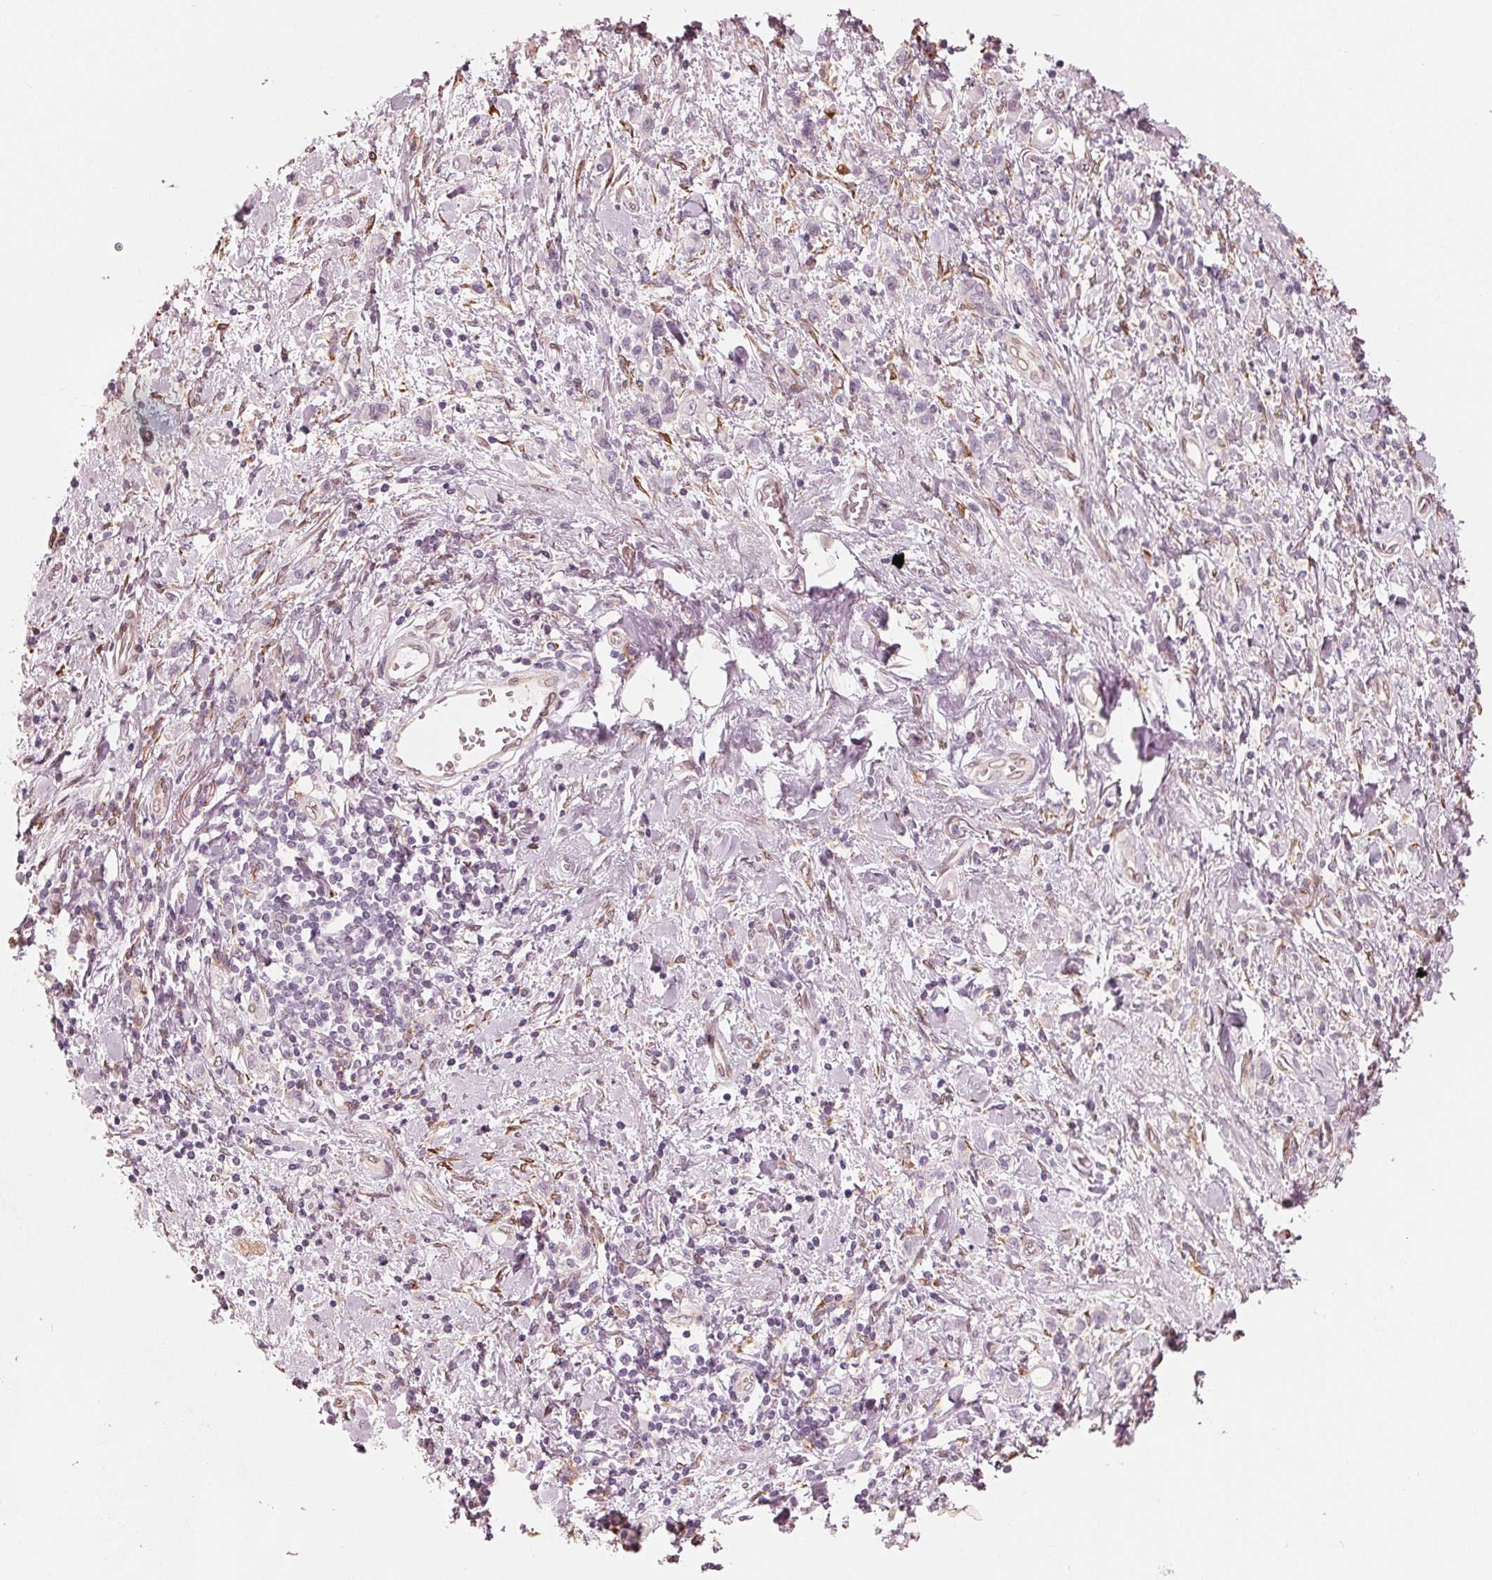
{"staining": {"intensity": "weak", "quantity": "<25%", "location": "cytoplasmic/membranous"}, "tissue": "stomach cancer", "cell_type": "Tumor cells", "image_type": "cancer", "snomed": [{"axis": "morphology", "description": "Adenocarcinoma, NOS"}, {"axis": "topography", "description": "Stomach"}], "caption": "High power microscopy photomicrograph of an immunohistochemistry (IHC) histopathology image of adenocarcinoma (stomach), revealing no significant positivity in tumor cells.", "gene": "IKBIP", "patient": {"sex": "male", "age": 77}}